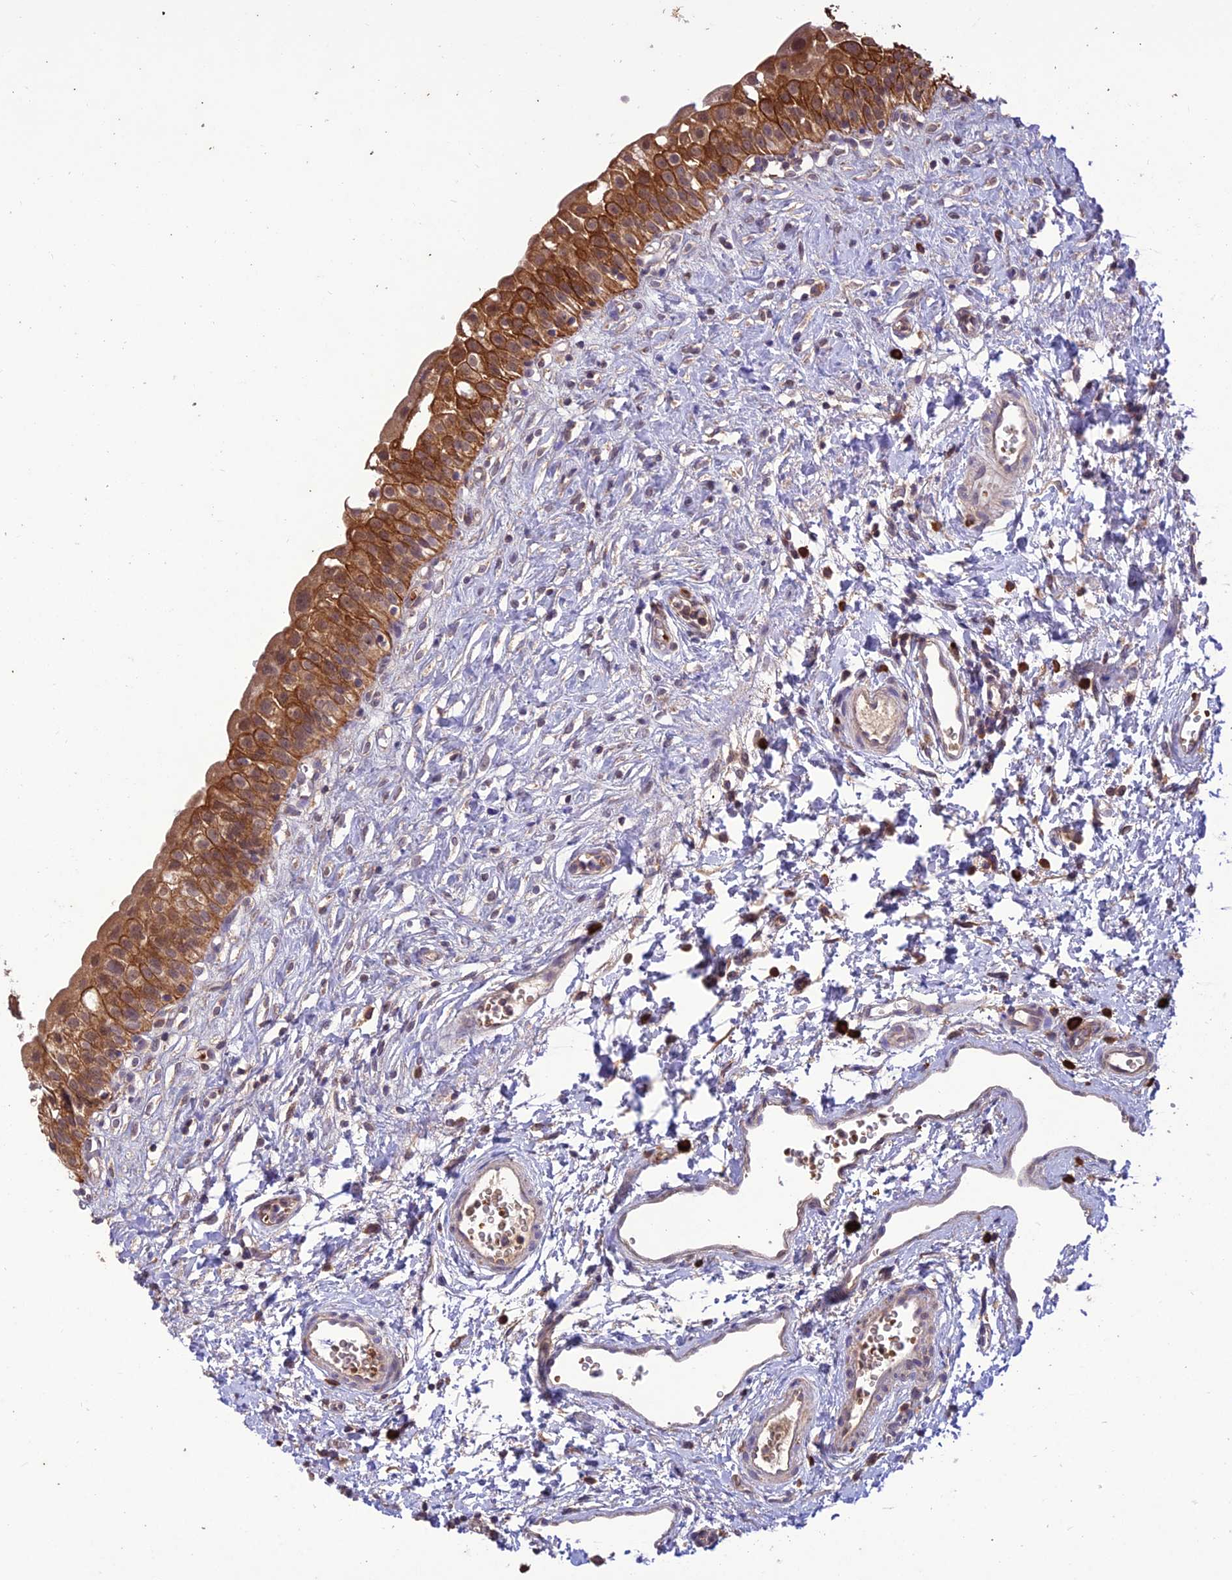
{"staining": {"intensity": "strong", "quantity": ">75%", "location": "cytoplasmic/membranous"}, "tissue": "urinary bladder", "cell_type": "Urothelial cells", "image_type": "normal", "snomed": [{"axis": "morphology", "description": "Normal tissue, NOS"}, {"axis": "topography", "description": "Urinary bladder"}], "caption": "DAB (3,3'-diaminobenzidine) immunohistochemical staining of benign urinary bladder exhibits strong cytoplasmic/membranous protein expression in about >75% of urothelial cells.", "gene": "NDUFAF1", "patient": {"sex": "male", "age": 51}}